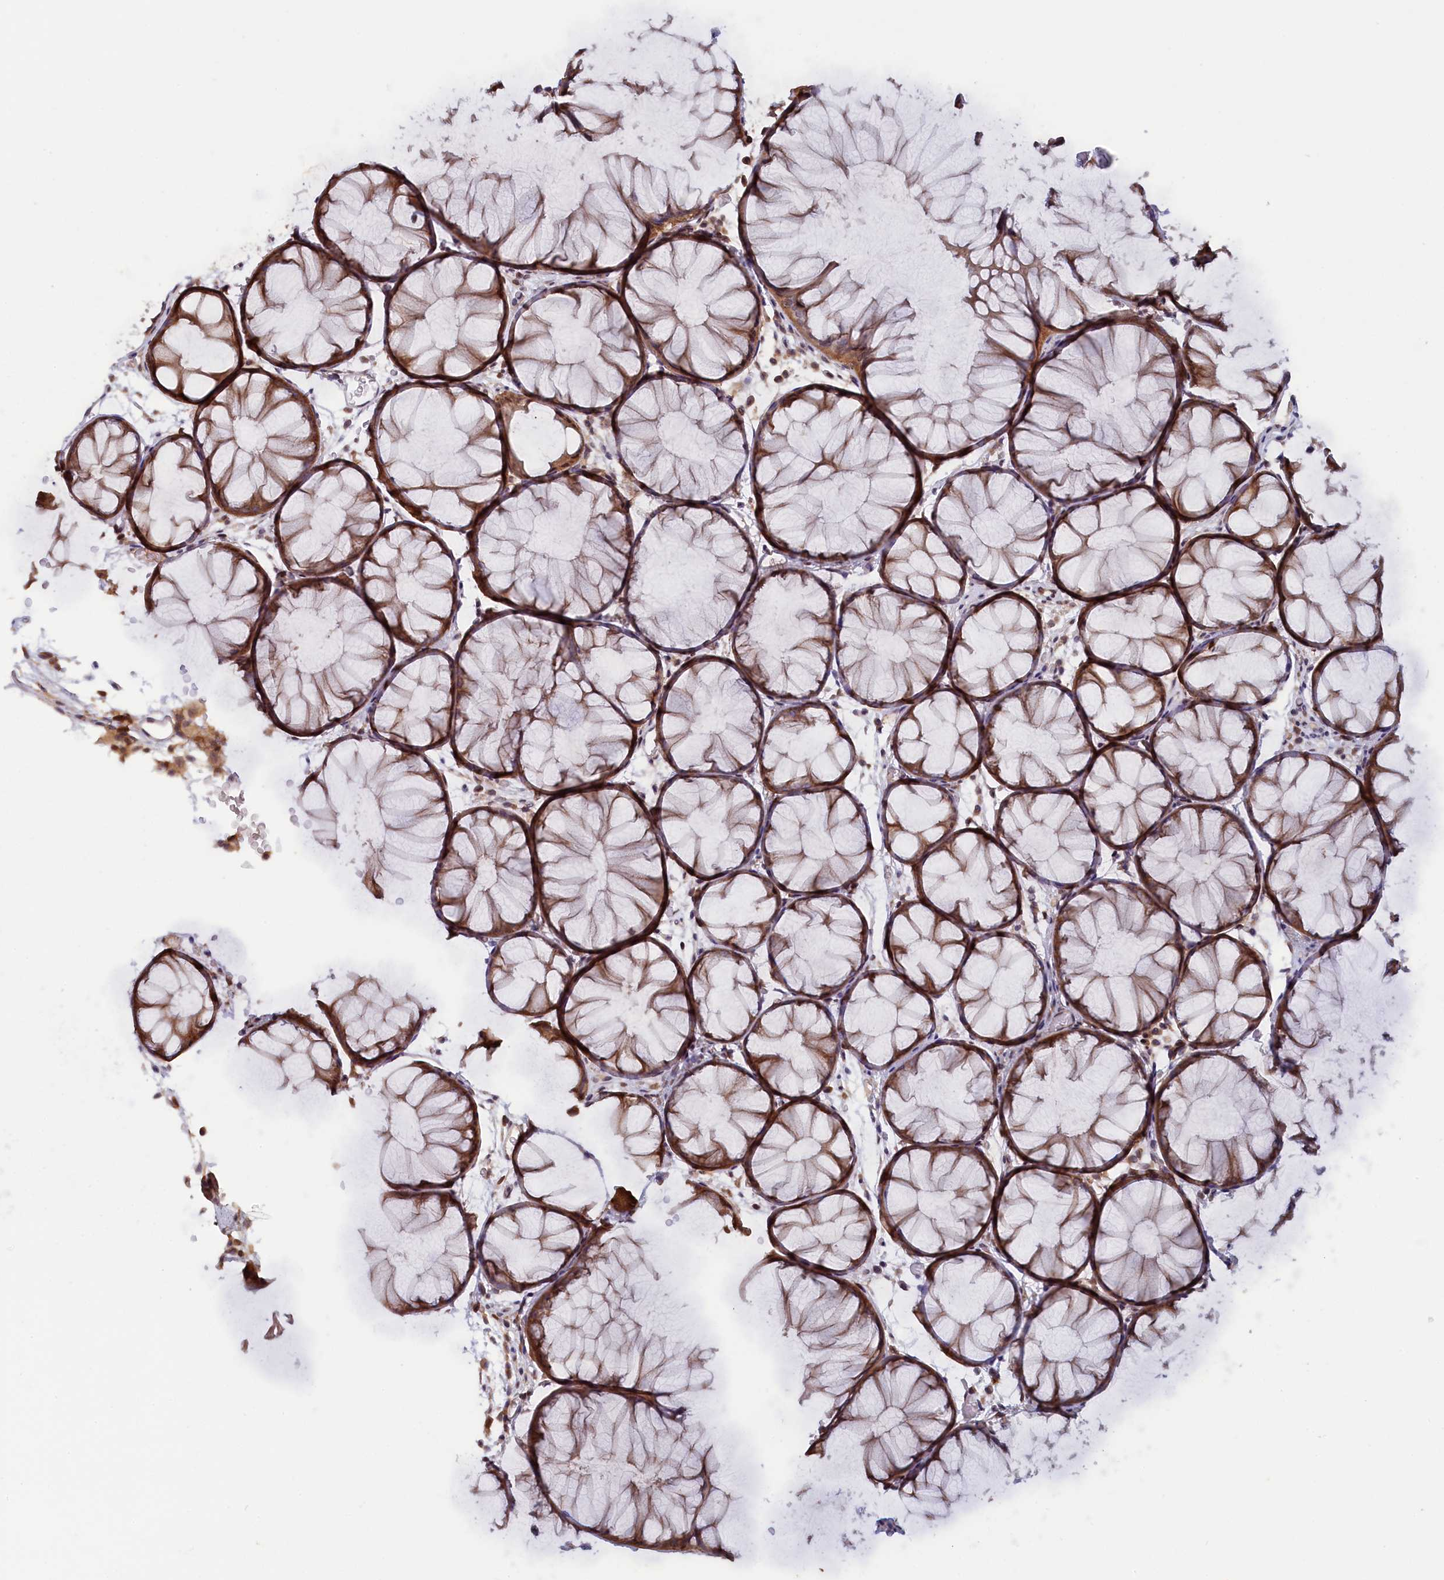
{"staining": {"intensity": "moderate", "quantity": ">75%", "location": "cytoplasmic/membranous"}, "tissue": "colon", "cell_type": "Endothelial cells", "image_type": "normal", "snomed": [{"axis": "morphology", "description": "Normal tissue, NOS"}, {"axis": "topography", "description": "Colon"}], "caption": "Immunohistochemical staining of benign colon reveals moderate cytoplasmic/membranous protein expression in about >75% of endothelial cells. Using DAB (brown) and hematoxylin (blue) stains, captured at high magnification using brightfield microscopy.", "gene": "JPT2", "patient": {"sex": "female", "age": 82}}